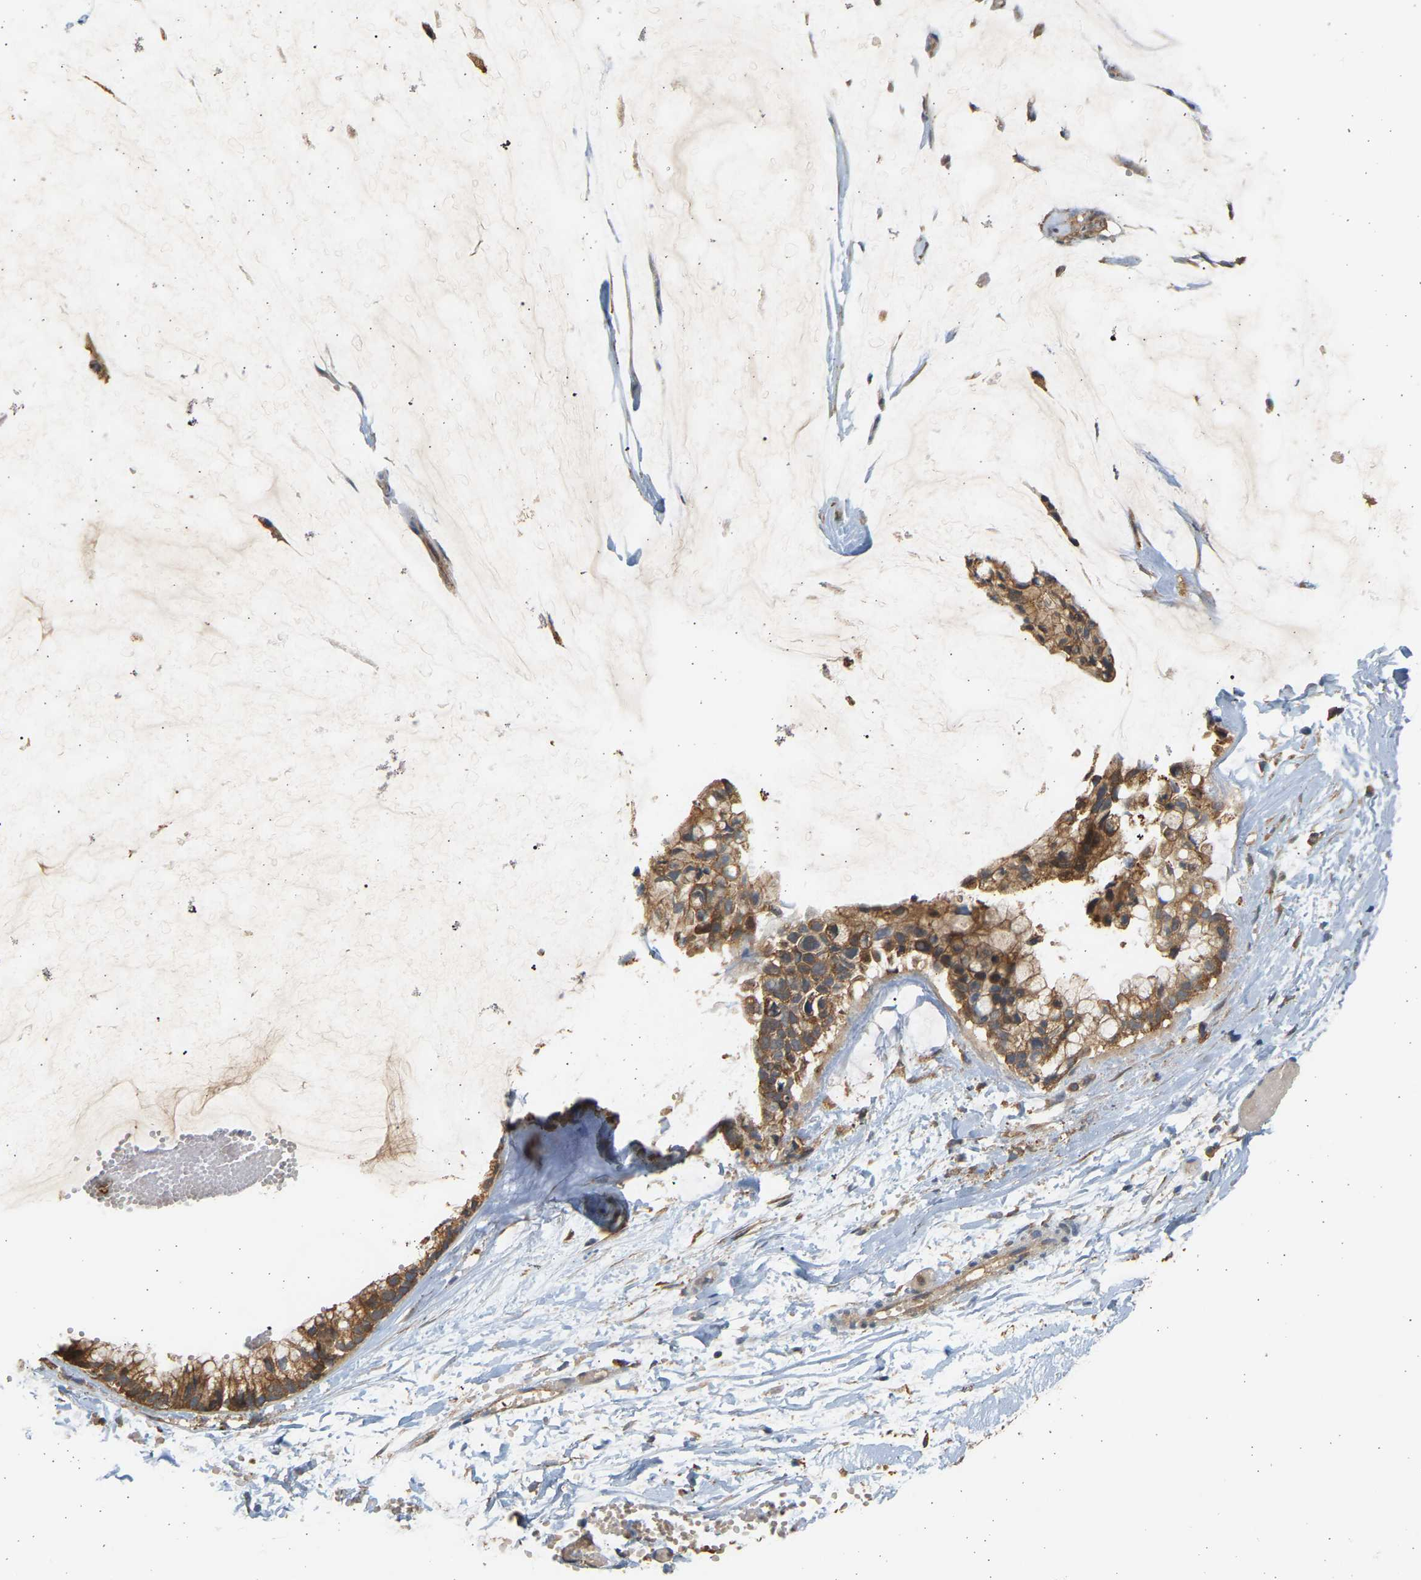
{"staining": {"intensity": "moderate", "quantity": ">75%", "location": "cytoplasmic/membranous"}, "tissue": "ovarian cancer", "cell_type": "Tumor cells", "image_type": "cancer", "snomed": [{"axis": "morphology", "description": "Cystadenocarcinoma, mucinous, NOS"}, {"axis": "topography", "description": "Ovary"}], "caption": "An IHC histopathology image of neoplastic tissue is shown. Protein staining in brown shows moderate cytoplasmic/membranous positivity in ovarian cancer (mucinous cystadenocarcinoma) within tumor cells.", "gene": "B4GALT6", "patient": {"sex": "female", "age": 39}}